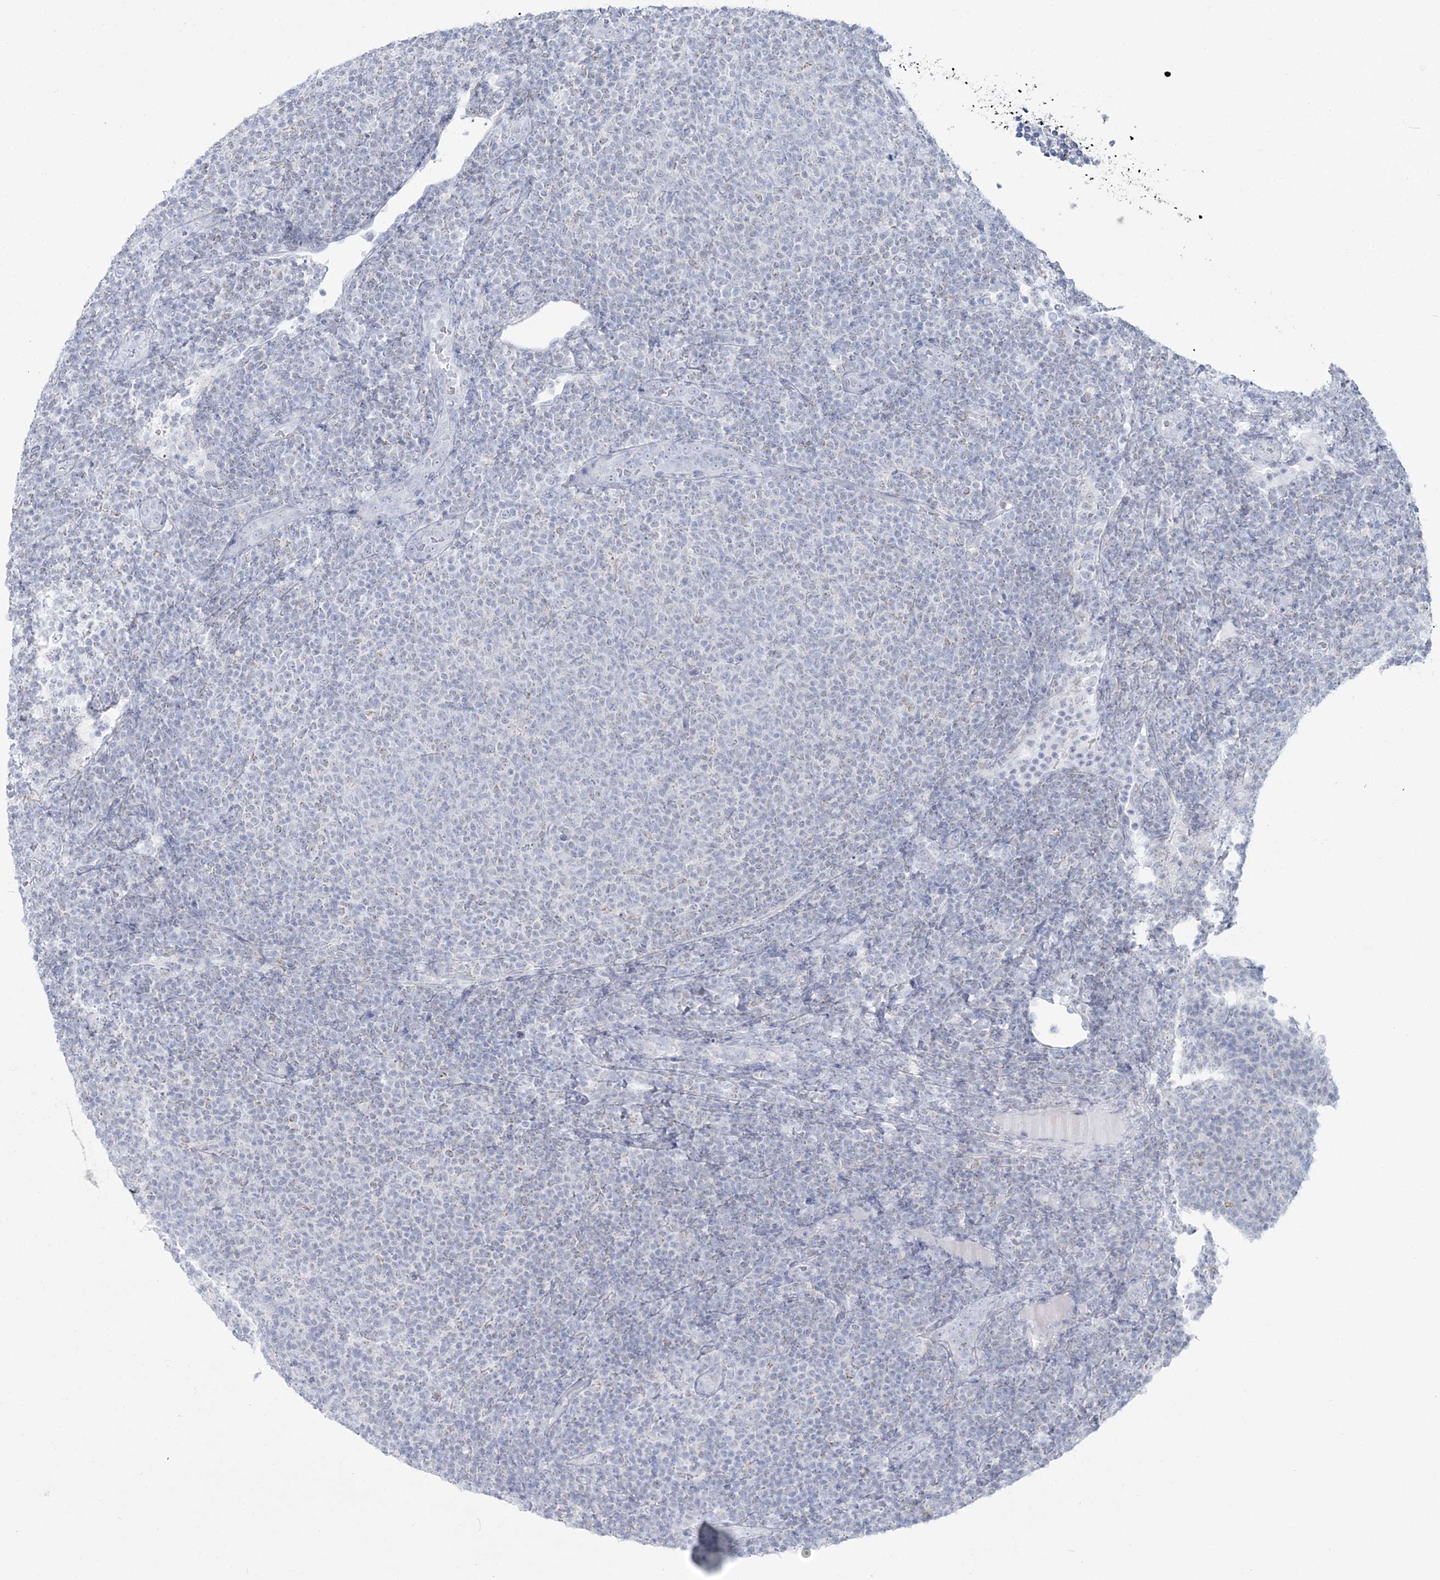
{"staining": {"intensity": "negative", "quantity": "none", "location": "none"}, "tissue": "lymphoma", "cell_type": "Tumor cells", "image_type": "cancer", "snomed": [{"axis": "morphology", "description": "Malignant lymphoma, non-Hodgkin's type, Low grade"}, {"axis": "topography", "description": "Lymph node"}], "caption": "The immunohistochemistry micrograph has no significant staining in tumor cells of lymphoma tissue.", "gene": "ZNF843", "patient": {"sex": "male", "age": 66}}